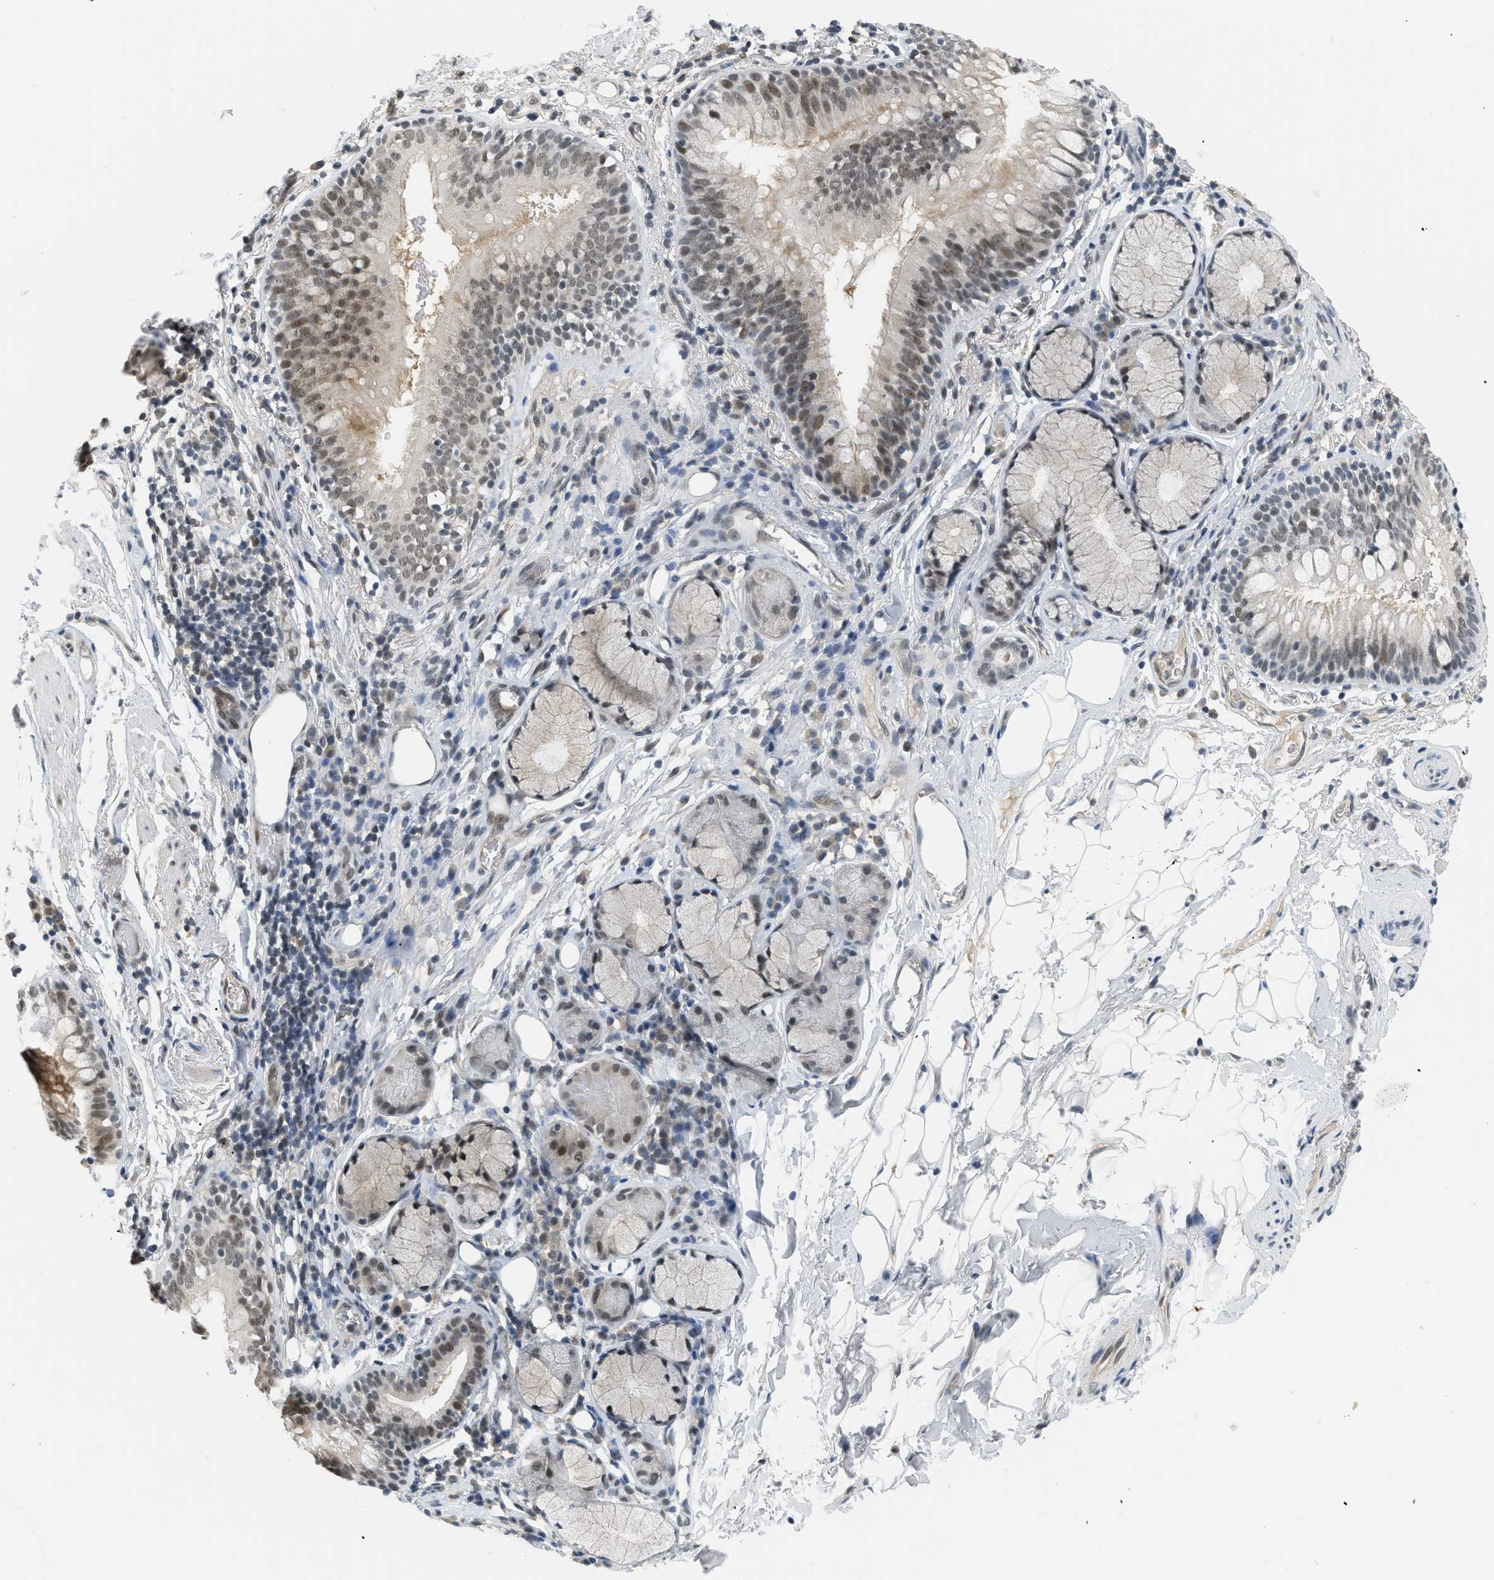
{"staining": {"intensity": "weak", "quantity": "25%-75%", "location": "nuclear"}, "tissue": "bronchus", "cell_type": "Respiratory epithelial cells", "image_type": "normal", "snomed": [{"axis": "morphology", "description": "Normal tissue, NOS"}, {"axis": "morphology", "description": "Inflammation, NOS"}, {"axis": "topography", "description": "Cartilage tissue"}, {"axis": "topography", "description": "Bronchus"}], "caption": "Respiratory epithelial cells reveal low levels of weak nuclear staining in about 25%-75% of cells in benign bronchus. The staining is performed using DAB brown chromogen to label protein expression. The nuclei are counter-stained blue using hematoxylin.", "gene": "MZF1", "patient": {"sex": "male", "age": 77}}